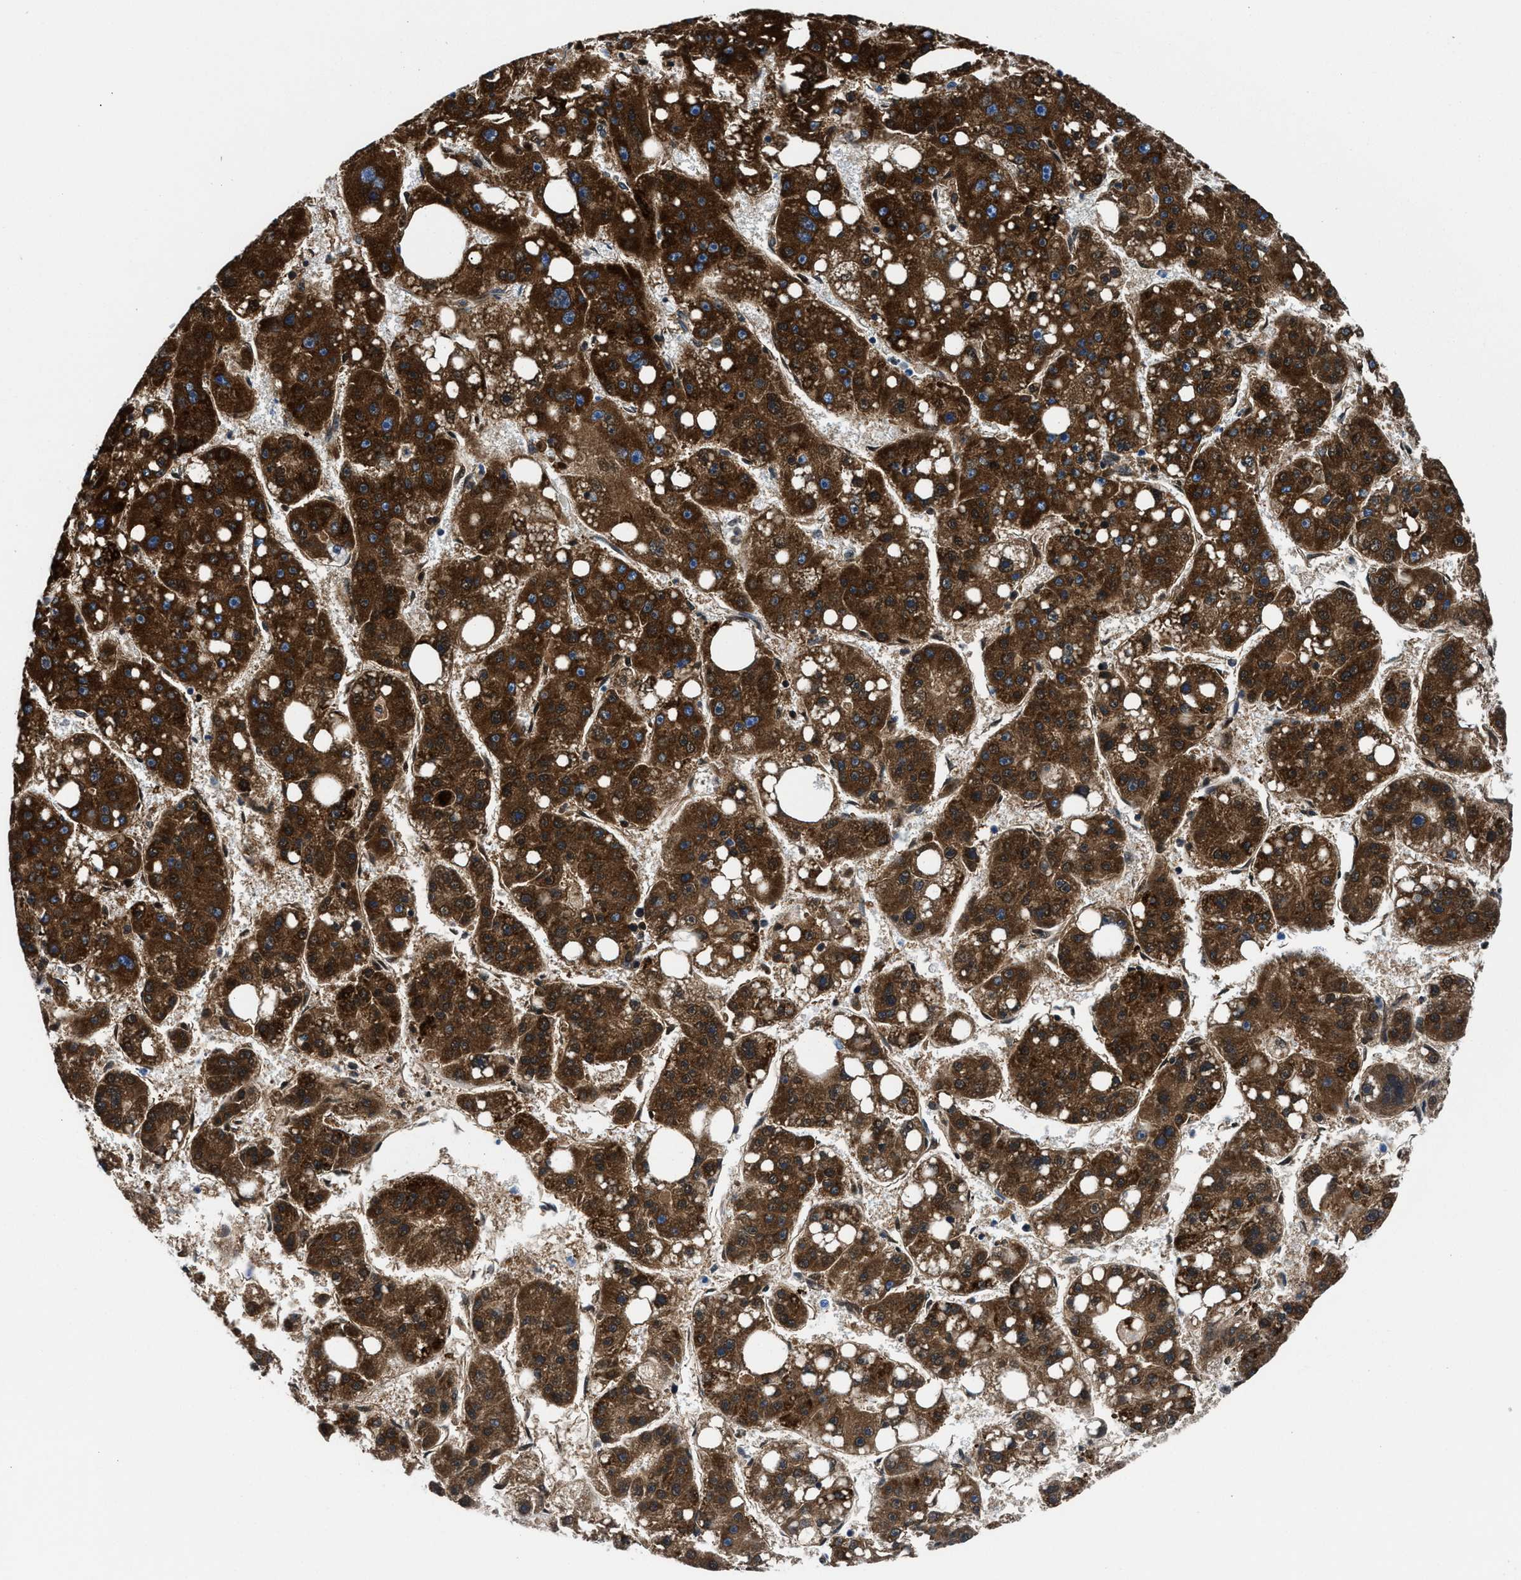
{"staining": {"intensity": "strong", "quantity": ">75%", "location": "cytoplasmic/membranous"}, "tissue": "liver cancer", "cell_type": "Tumor cells", "image_type": "cancer", "snomed": [{"axis": "morphology", "description": "Carcinoma, Hepatocellular, NOS"}, {"axis": "topography", "description": "Liver"}], "caption": "Immunohistochemistry (IHC) of liver cancer shows high levels of strong cytoplasmic/membranous positivity in approximately >75% of tumor cells. (brown staining indicates protein expression, while blue staining denotes nuclei).", "gene": "CPS1", "patient": {"sex": "female", "age": 61}}